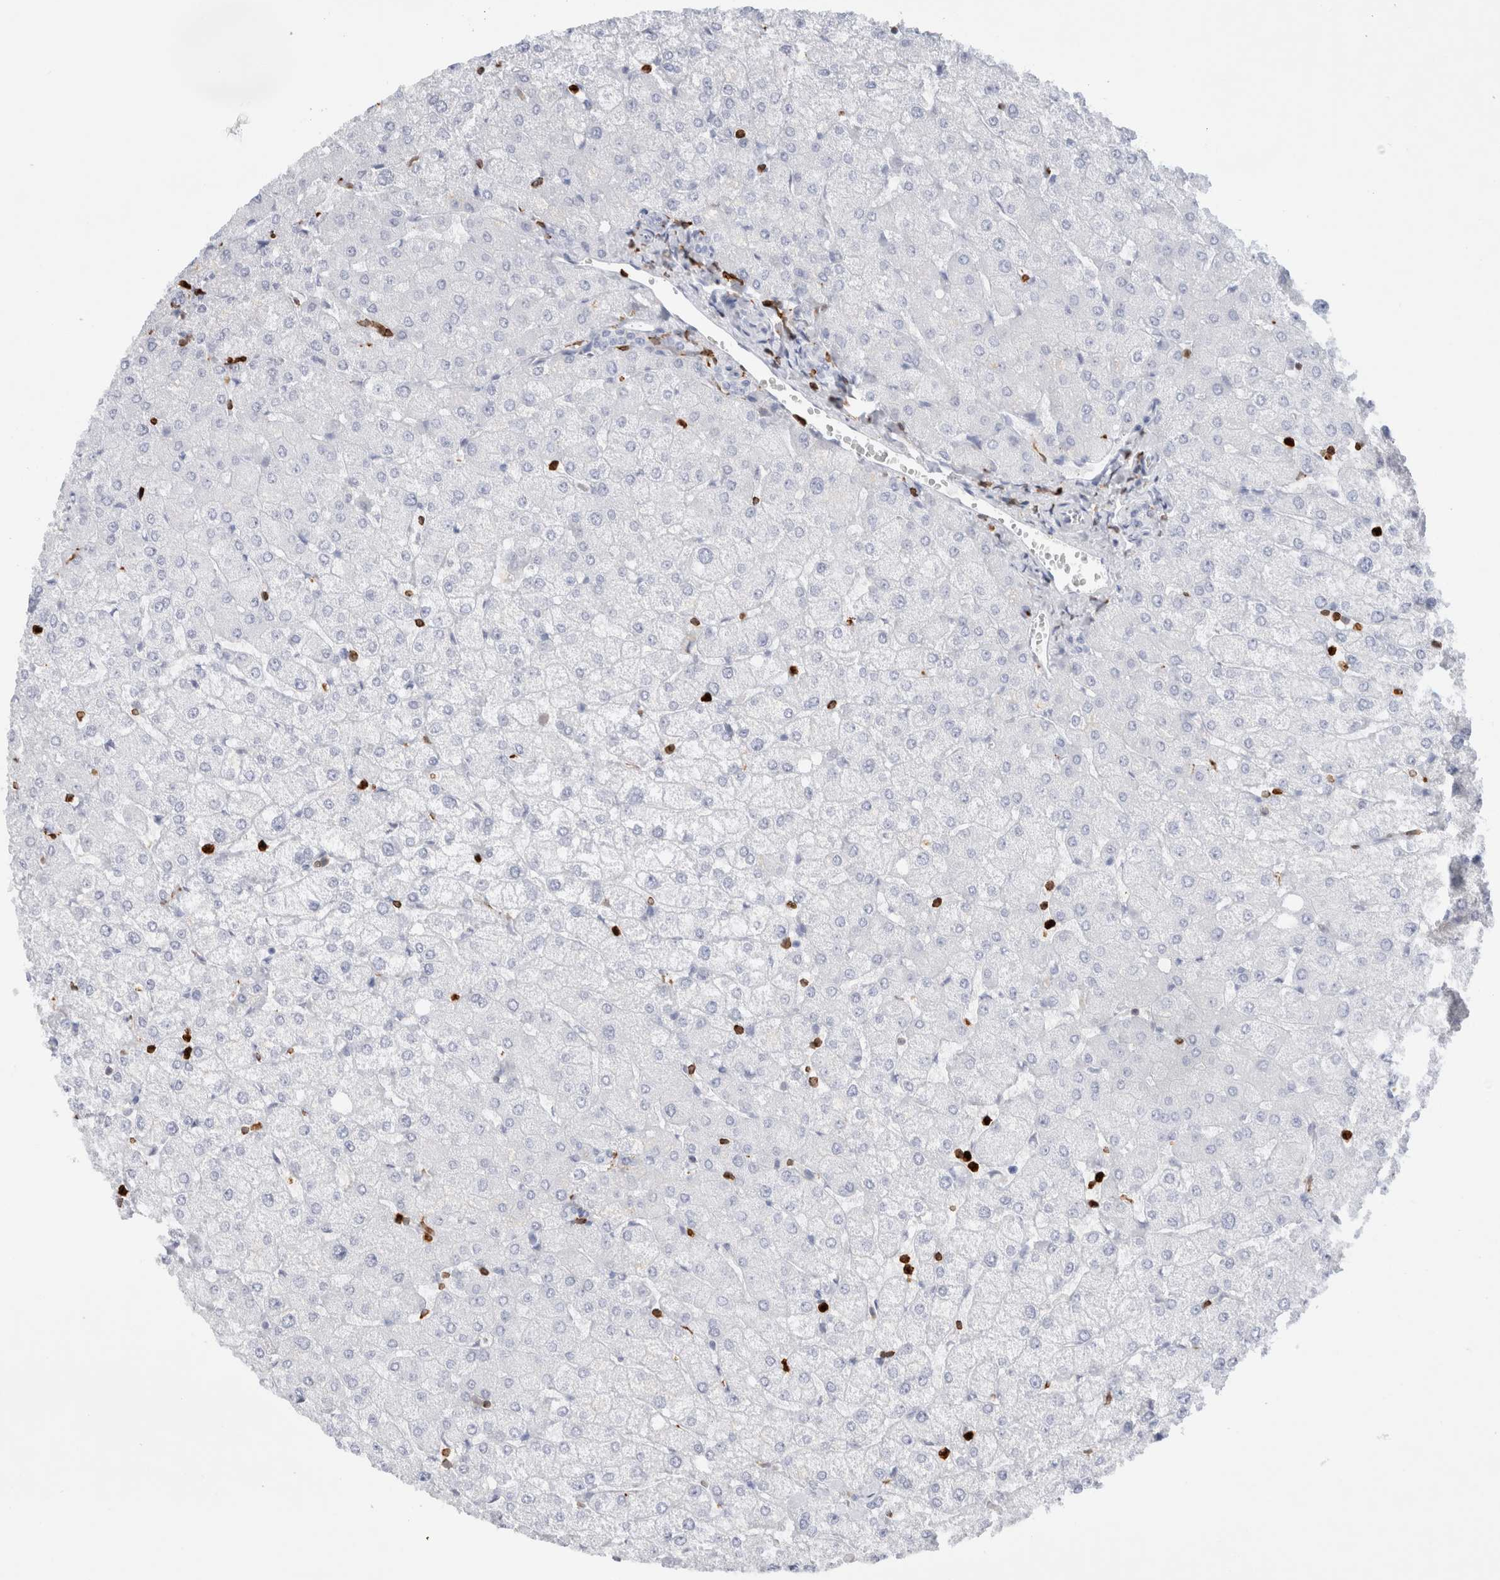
{"staining": {"intensity": "negative", "quantity": "none", "location": "none"}, "tissue": "liver", "cell_type": "Cholangiocytes", "image_type": "normal", "snomed": [{"axis": "morphology", "description": "Normal tissue, NOS"}, {"axis": "topography", "description": "Liver"}], "caption": "This is an IHC photomicrograph of normal human liver. There is no expression in cholangiocytes.", "gene": "ALOX5AP", "patient": {"sex": "female", "age": 54}}